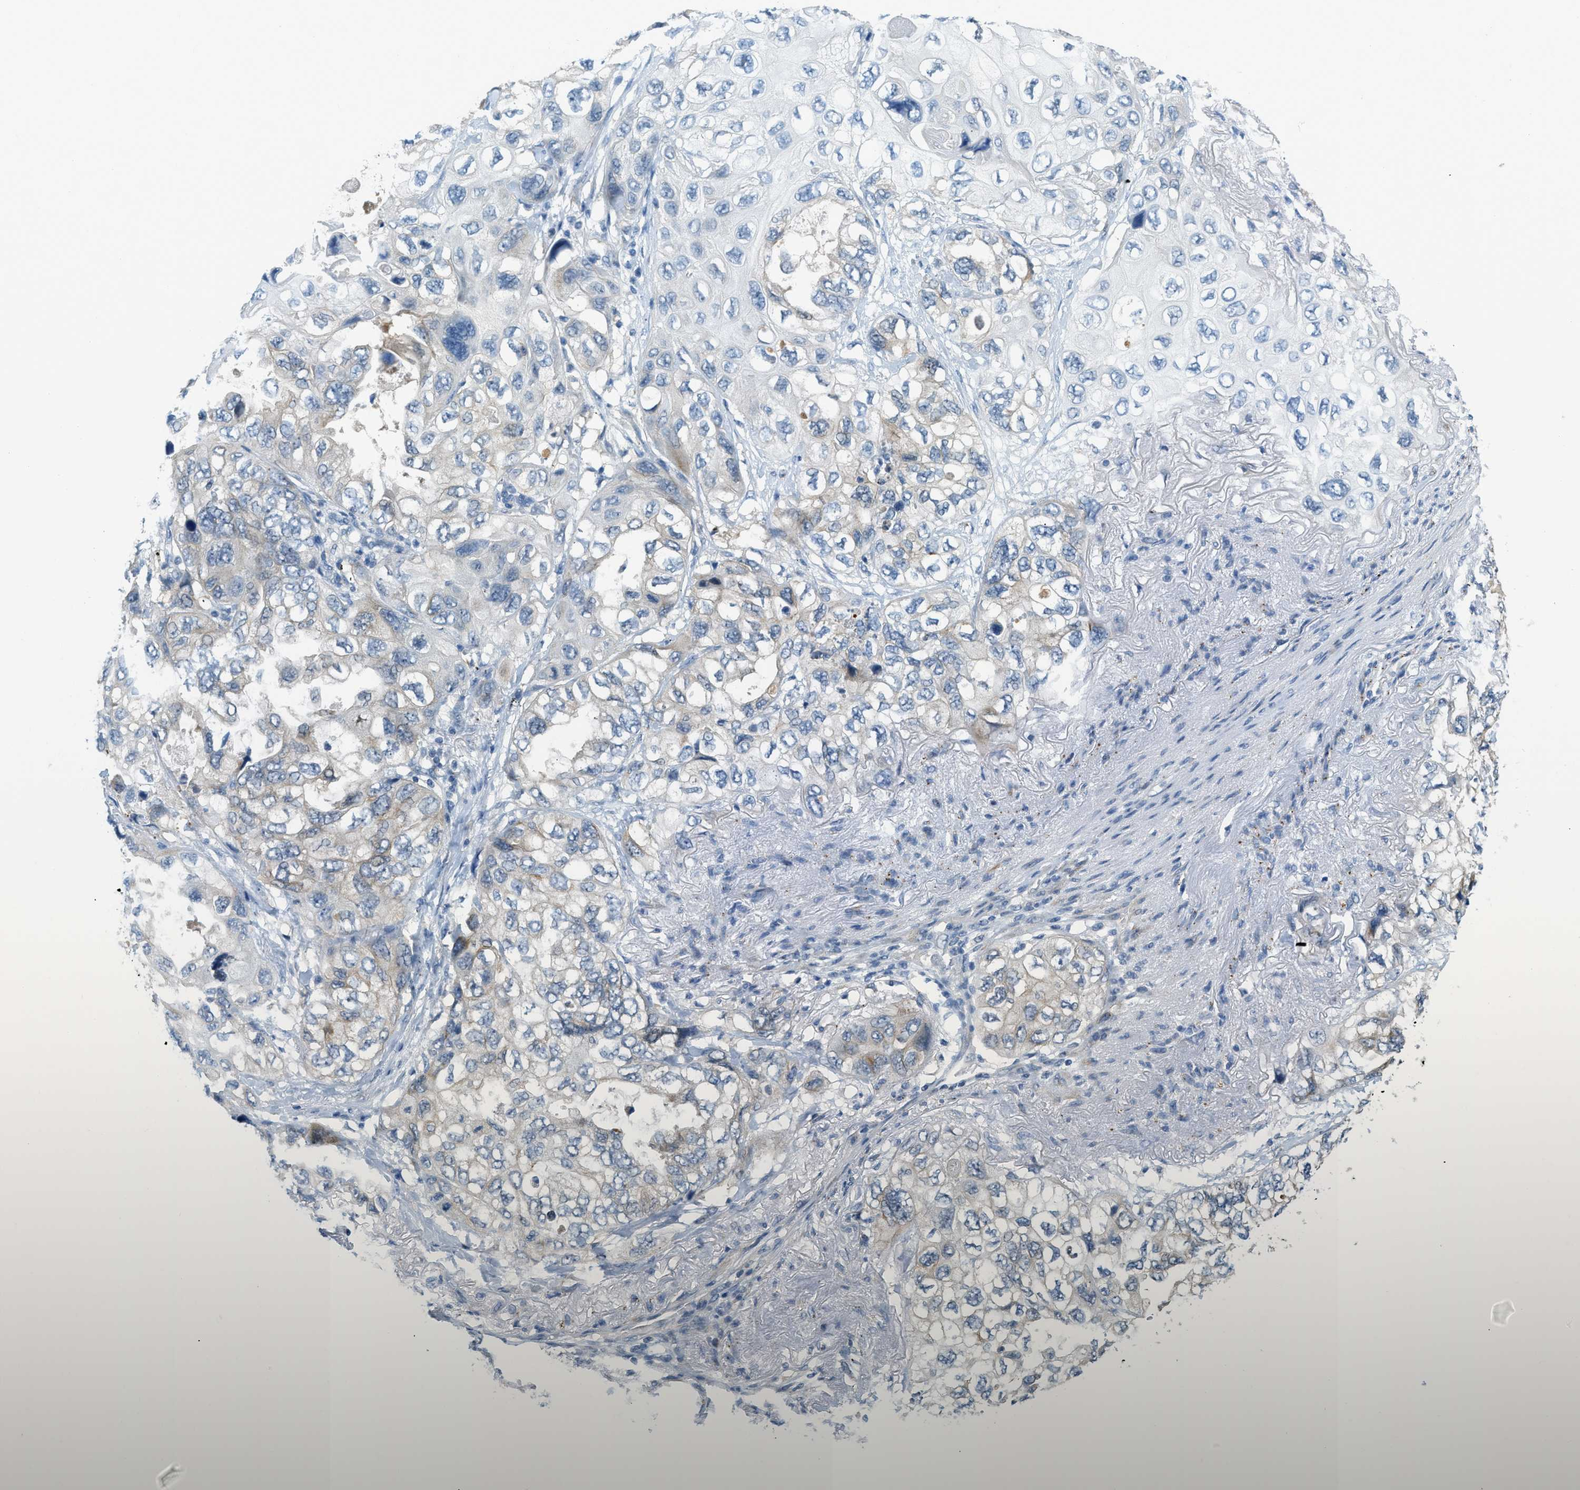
{"staining": {"intensity": "moderate", "quantity": "25%-75%", "location": "cytoplasmic/membranous"}, "tissue": "lung cancer", "cell_type": "Tumor cells", "image_type": "cancer", "snomed": [{"axis": "morphology", "description": "Squamous cell carcinoma, NOS"}, {"axis": "topography", "description": "Lung"}], "caption": "IHC of human lung cancer exhibits medium levels of moderate cytoplasmic/membranous expression in approximately 25%-75% of tumor cells.", "gene": "NME8", "patient": {"sex": "female", "age": 73}}